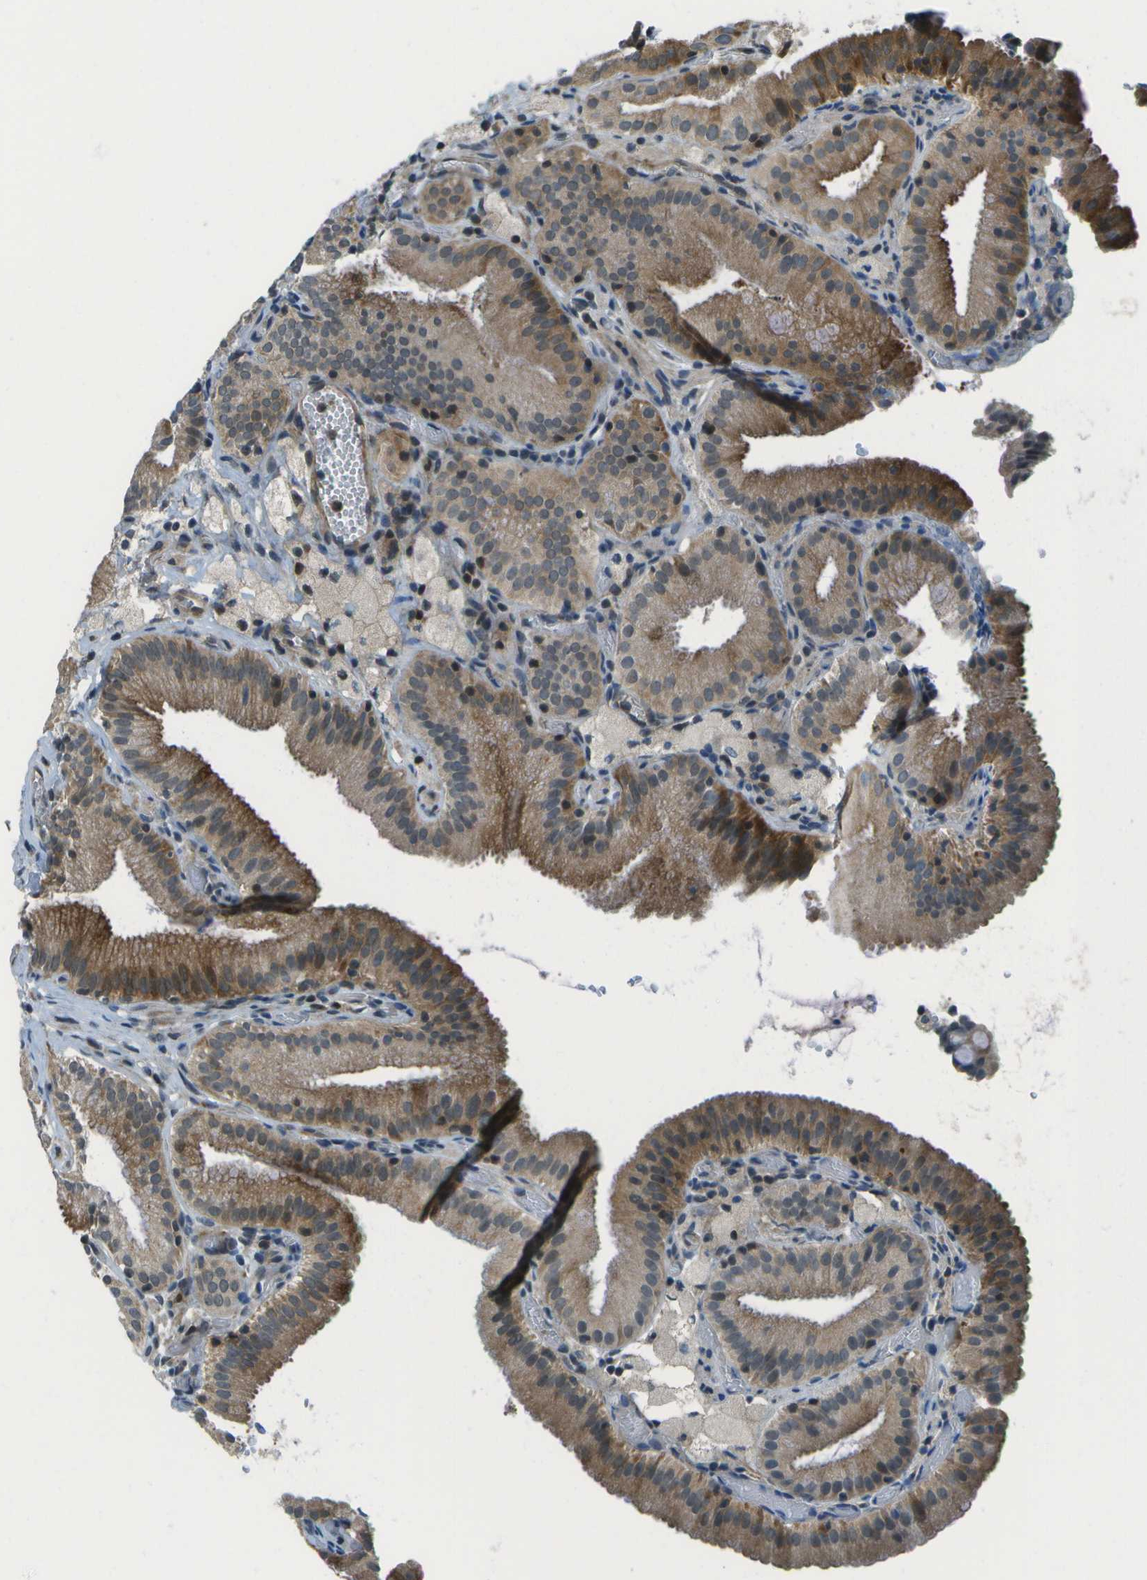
{"staining": {"intensity": "moderate", "quantity": ">75%", "location": "cytoplasmic/membranous"}, "tissue": "gallbladder", "cell_type": "Glandular cells", "image_type": "normal", "snomed": [{"axis": "morphology", "description": "Normal tissue, NOS"}, {"axis": "topography", "description": "Gallbladder"}], "caption": "Normal gallbladder was stained to show a protein in brown. There is medium levels of moderate cytoplasmic/membranous expression in about >75% of glandular cells. Immunohistochemistry (ihc) stains the protein in brown and the nuclei are stained blue.", "gene": "TMEM19", "patient": {"sex": "male", "age": 54}}